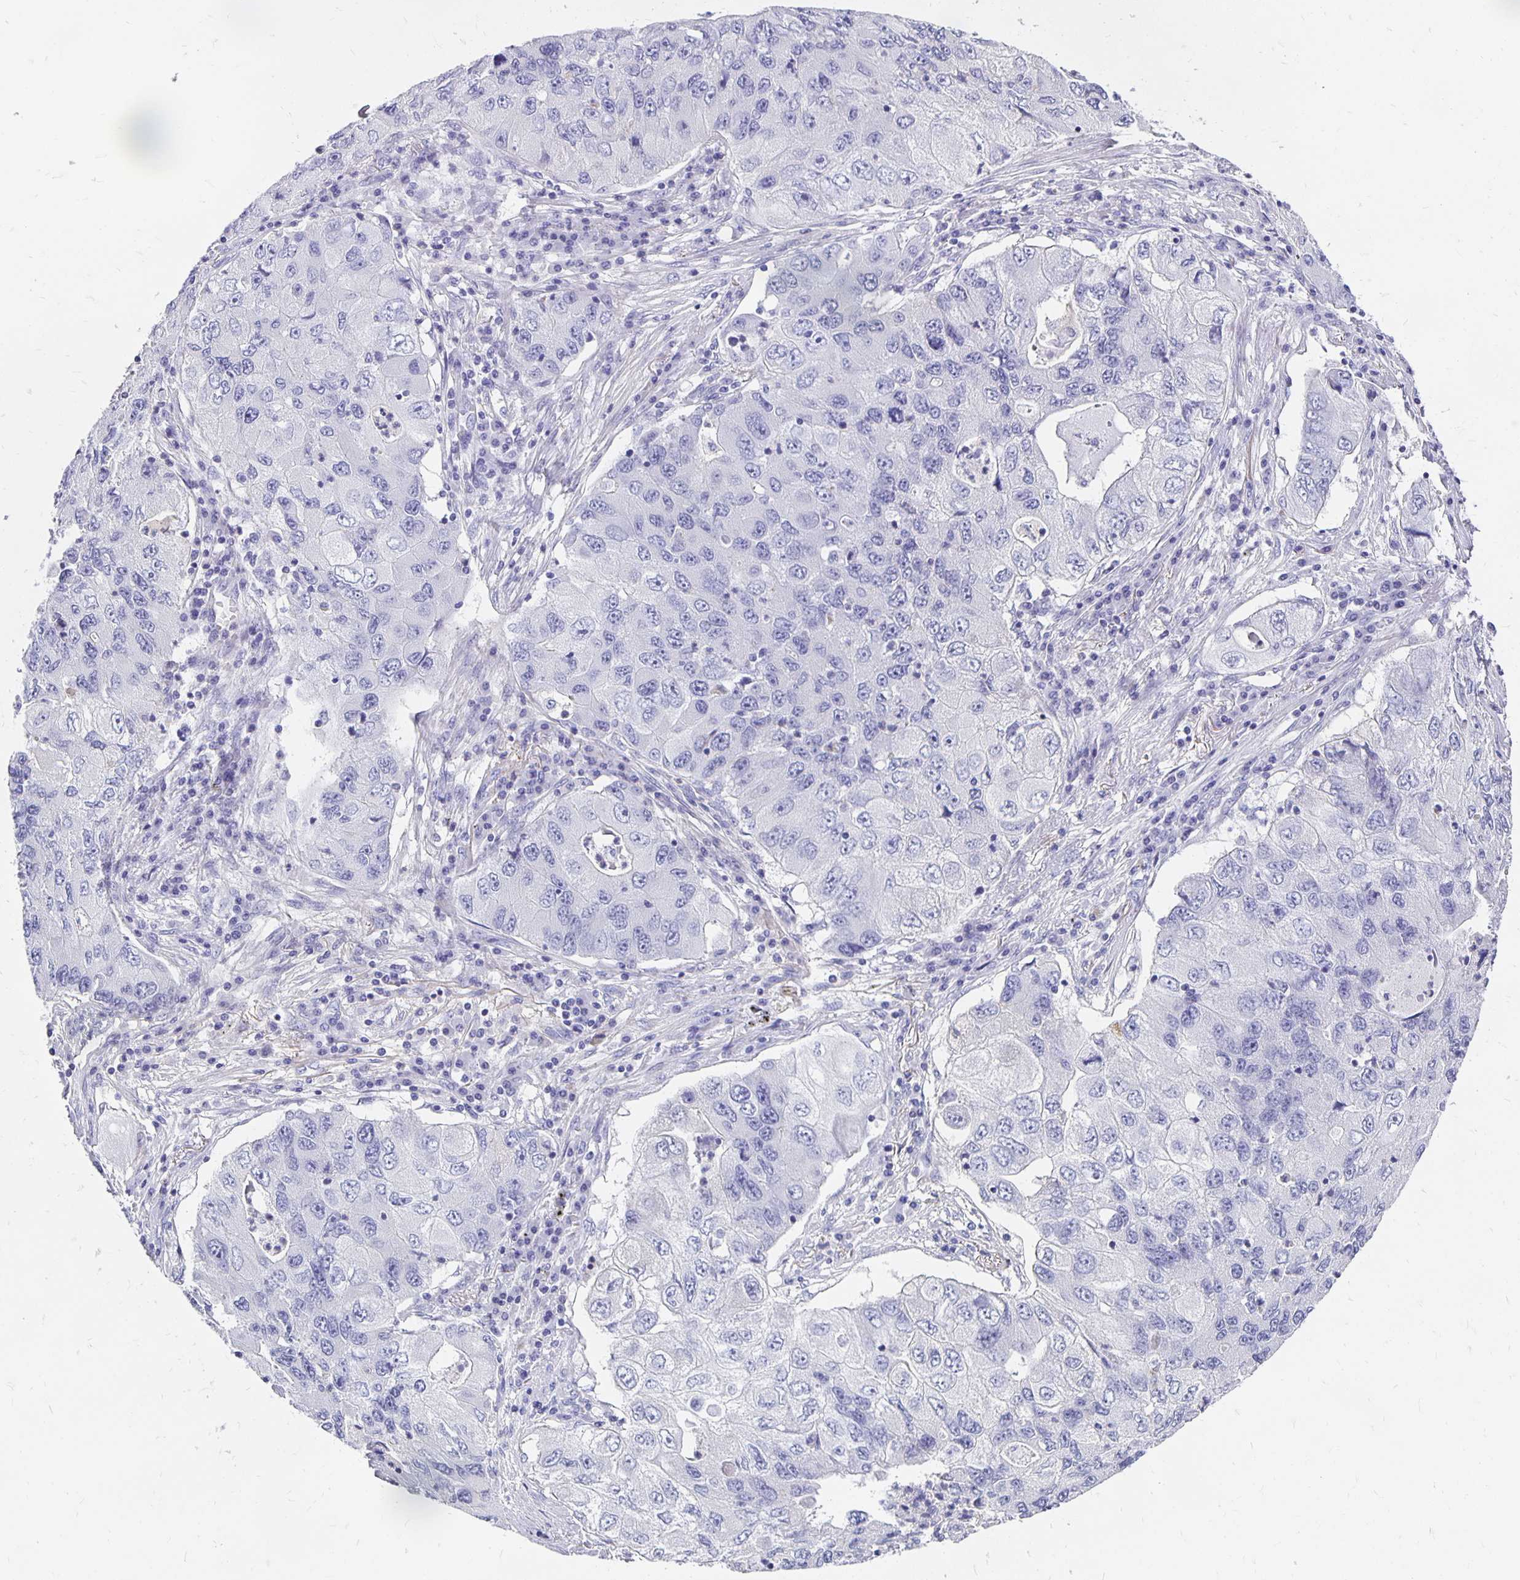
{"staining": {"intensity": "negative", "quantity": "none", "location": "none"}, "tissue": "lung cancer", "cell_type": "Tumor cells", "image_type": "cancer", "snomed": [{"axis": "morphology", "description": "Adenocarcinoma, NOS"}, {"axis": "morphology", "description": "Adenocarcinoma, metastatic, NOS"}, {"axis": "topography", "description": "Lymph node"}, {"axis": "topography", "description": "Lung"}], "caption": "A photomicrograph of human metastatic adenocarcinoma (lung) is negative for staining in tumor cells.", "gene": "APOB", "patient": {"sex": "female", "age": 54}}